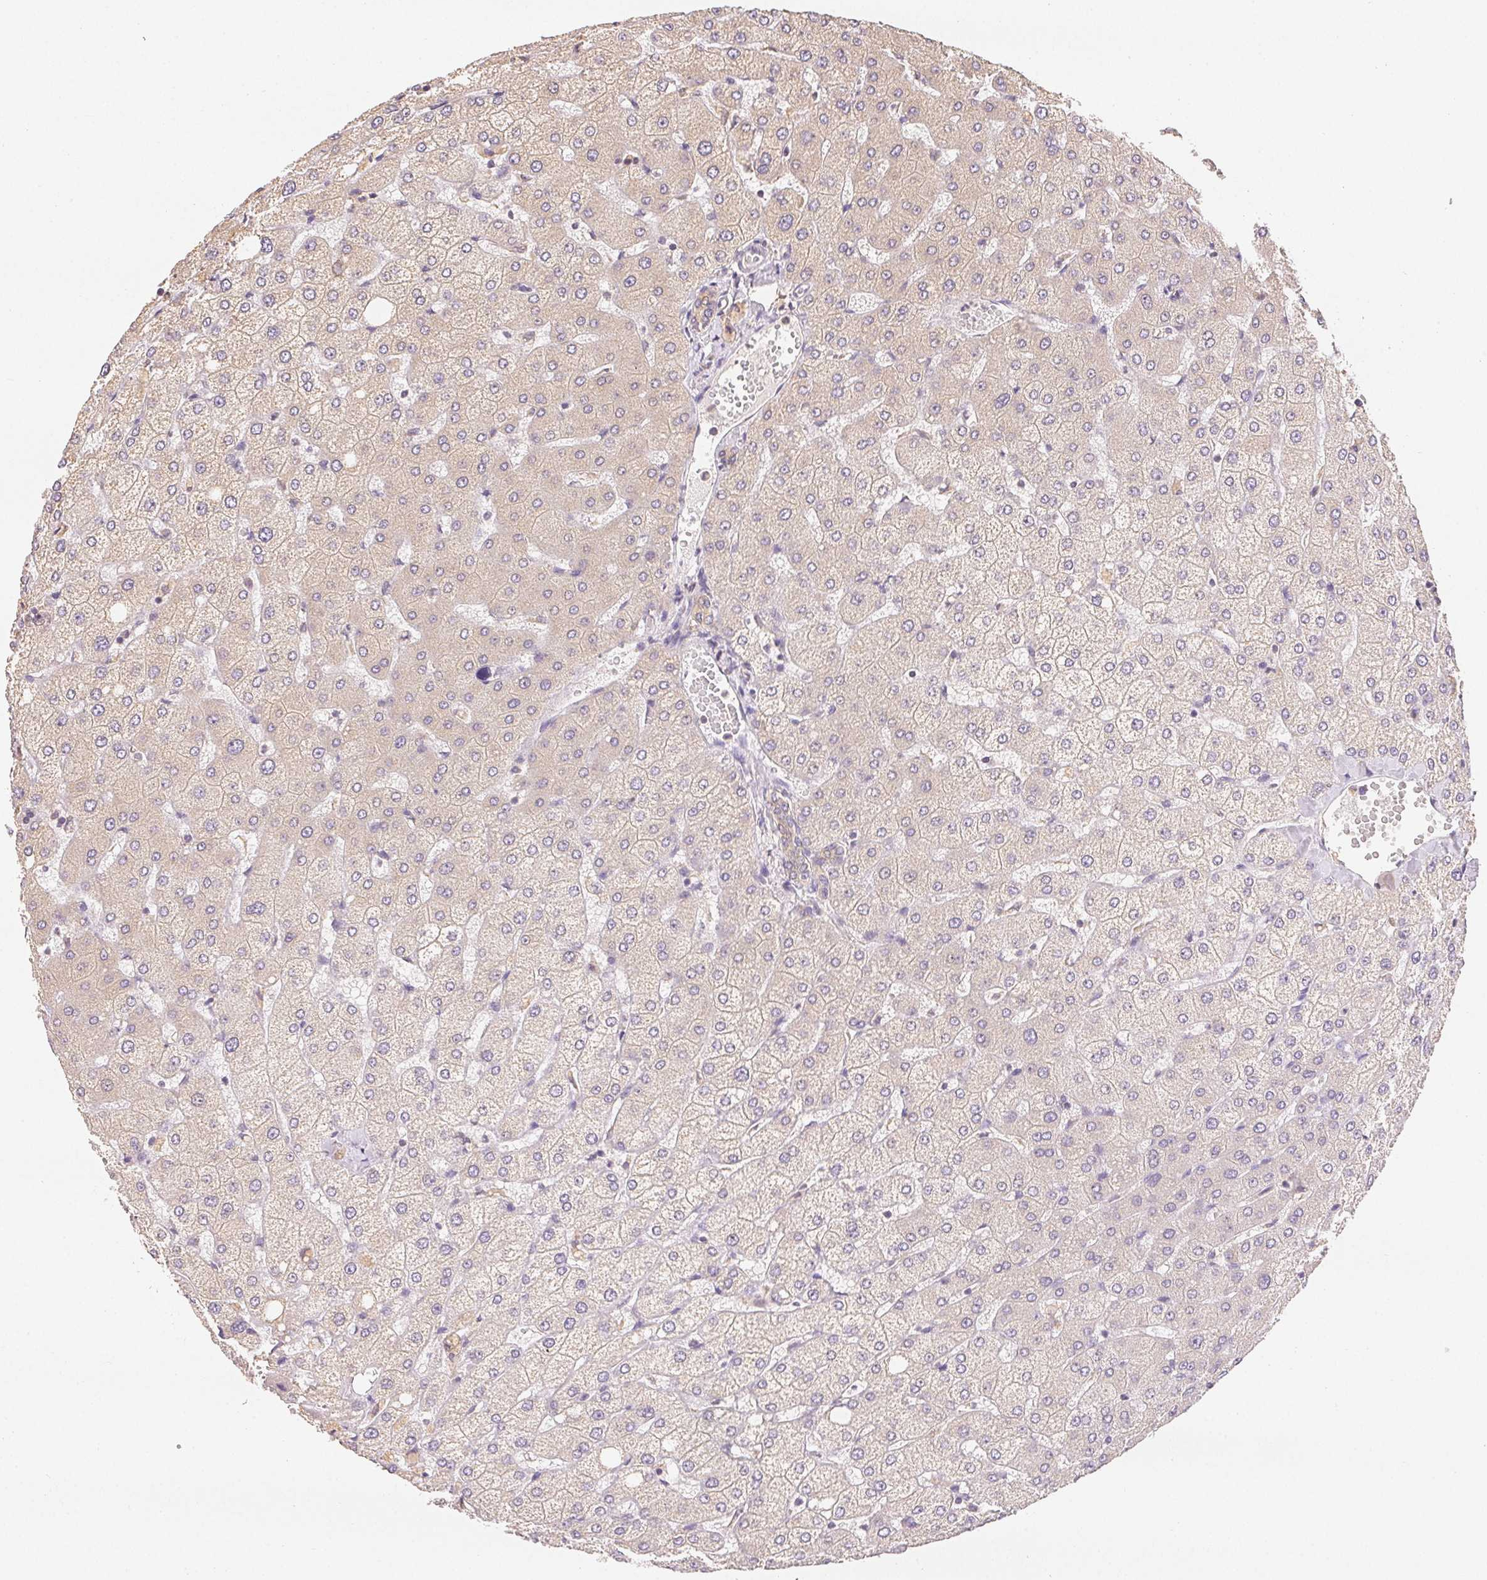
{"staining": {"intensity": "negative", "quantity": "none", "location": "none"}, "tissue": "liver", "cell_type": "Cholangiocytes", "image_type": "normal", "snomed": [{"axis": "morphology", "description": "Normal tissue, NOS"}, {"axis": "topography", "description": "Liver"}], "caption": "Cholangiocytes are negative for protein expression in normal human liver.", "gene": "SEZ6L2", "patient": {"sex": "female", "age": 54}}